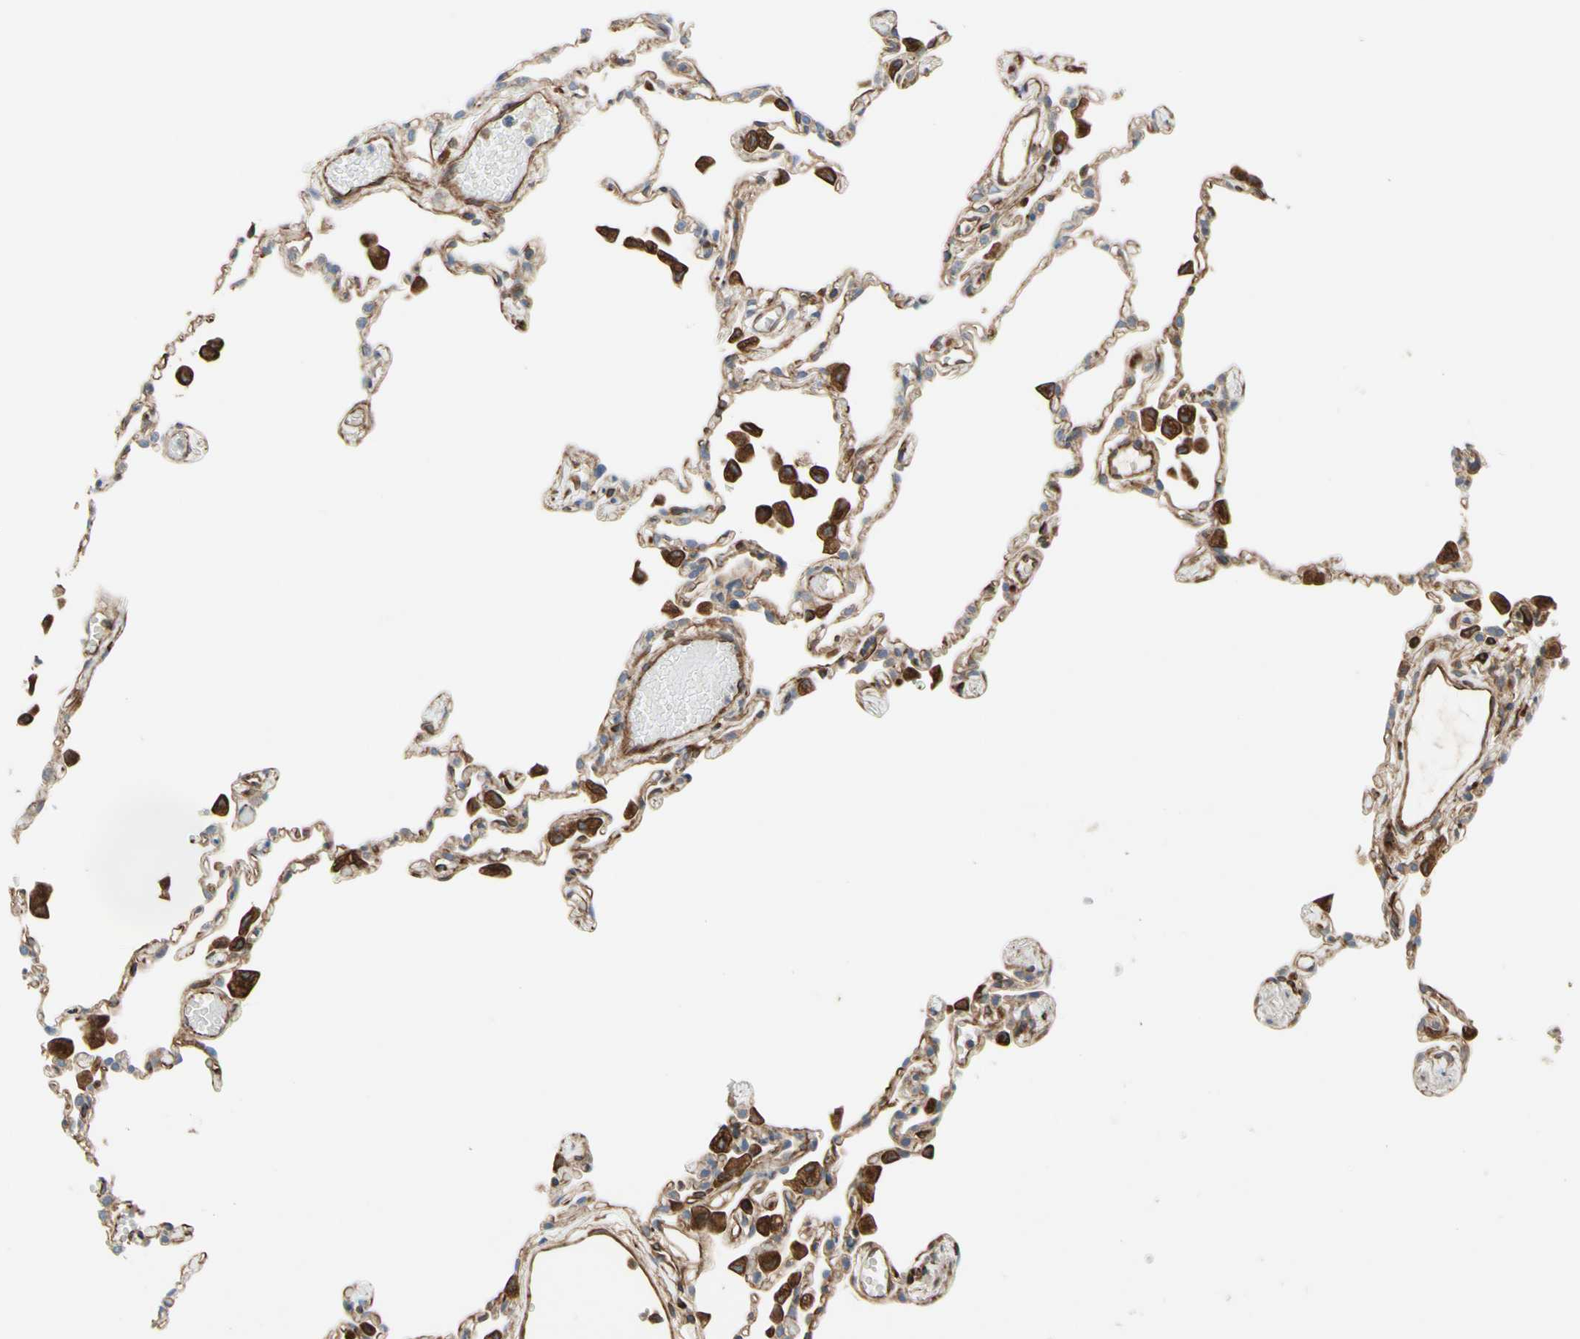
{"staining": {"intensity": "weak", "quantity": "25%-75%", "location": "cytoplasmic/membranous"}, "tissue": "lung", "cell_type": "Alveolar cells", "image_type": "normal", "snomed": [{"axis": "morphology", "description": "Normal tissue, NOS"}, {"axis": "topography", "description": "Lung"}], "caption": "Immunohistochemical staining of normal lung demonstrates 25%-75% levels of weak cytoplasmic/membranous protein positivity in about 25%-75% of alveolar cells. (Stains: DAB (3,3'-diaminobenzidine) in brown, nuclei in blue, Microscopy: brightfield microscopy at high magnification).", "gene": "TRAF2", "patient": {"sex": "female", "age": 49}}